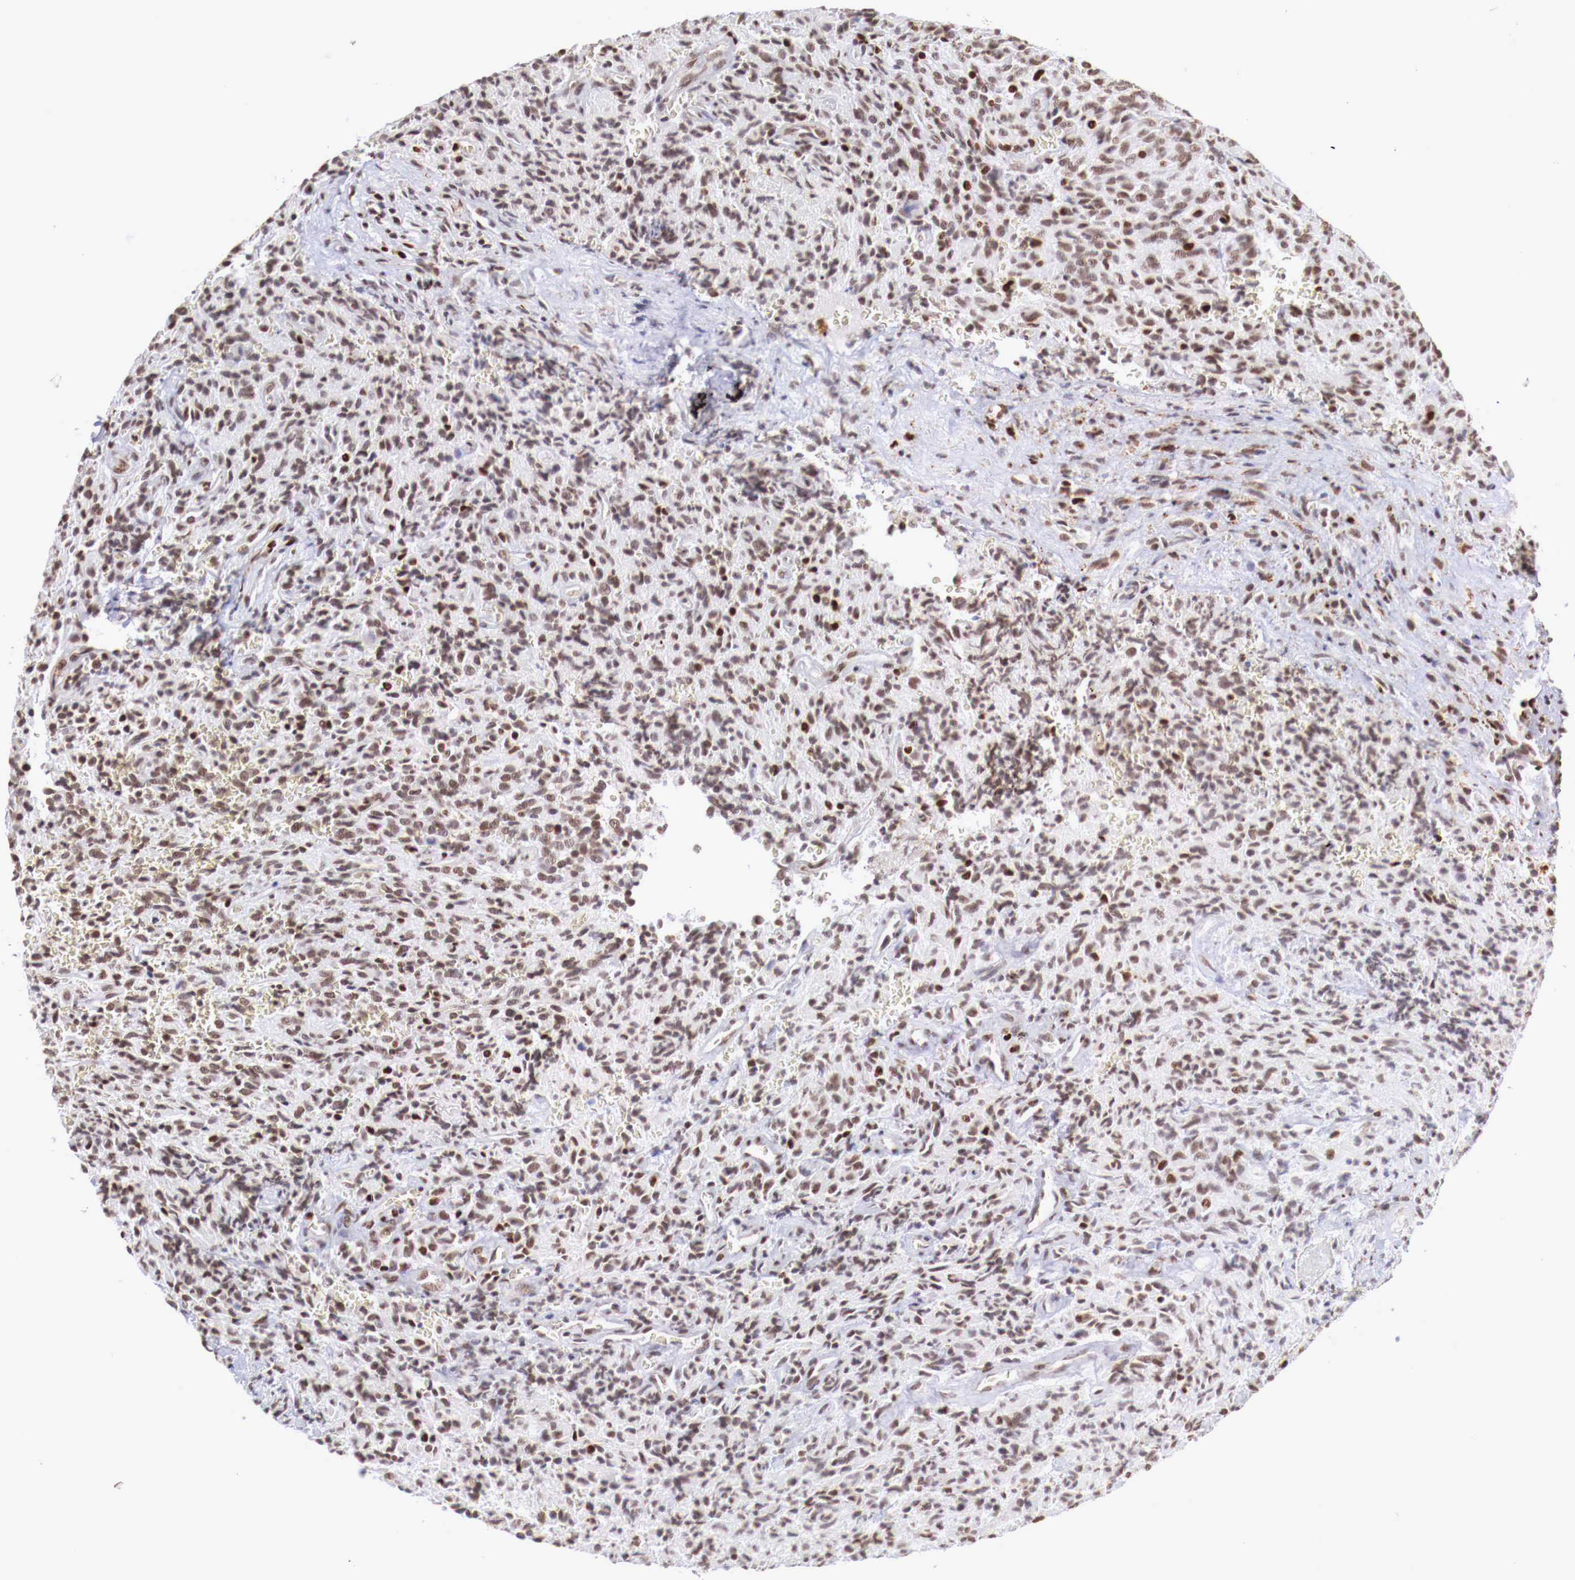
{"staining": {"intensity": "moderate", "quantity": ">75%", "location": "nuclear"}, "tissue": "glioma", "cell_type": "Tumor cells", "image_type": "cancer", "snomed": [{"axis": "morphology", "description": "Glioma, malignant, High grade"}, {"axis": "topography", "description": "Brain"}], "caption": "Protein staining displays moderate nuclear expression in approximately >75% of tumor cells in high-grade glioma (malignant).", "gene": "MAX", "patient": {"sex": "male", "age": 56}}